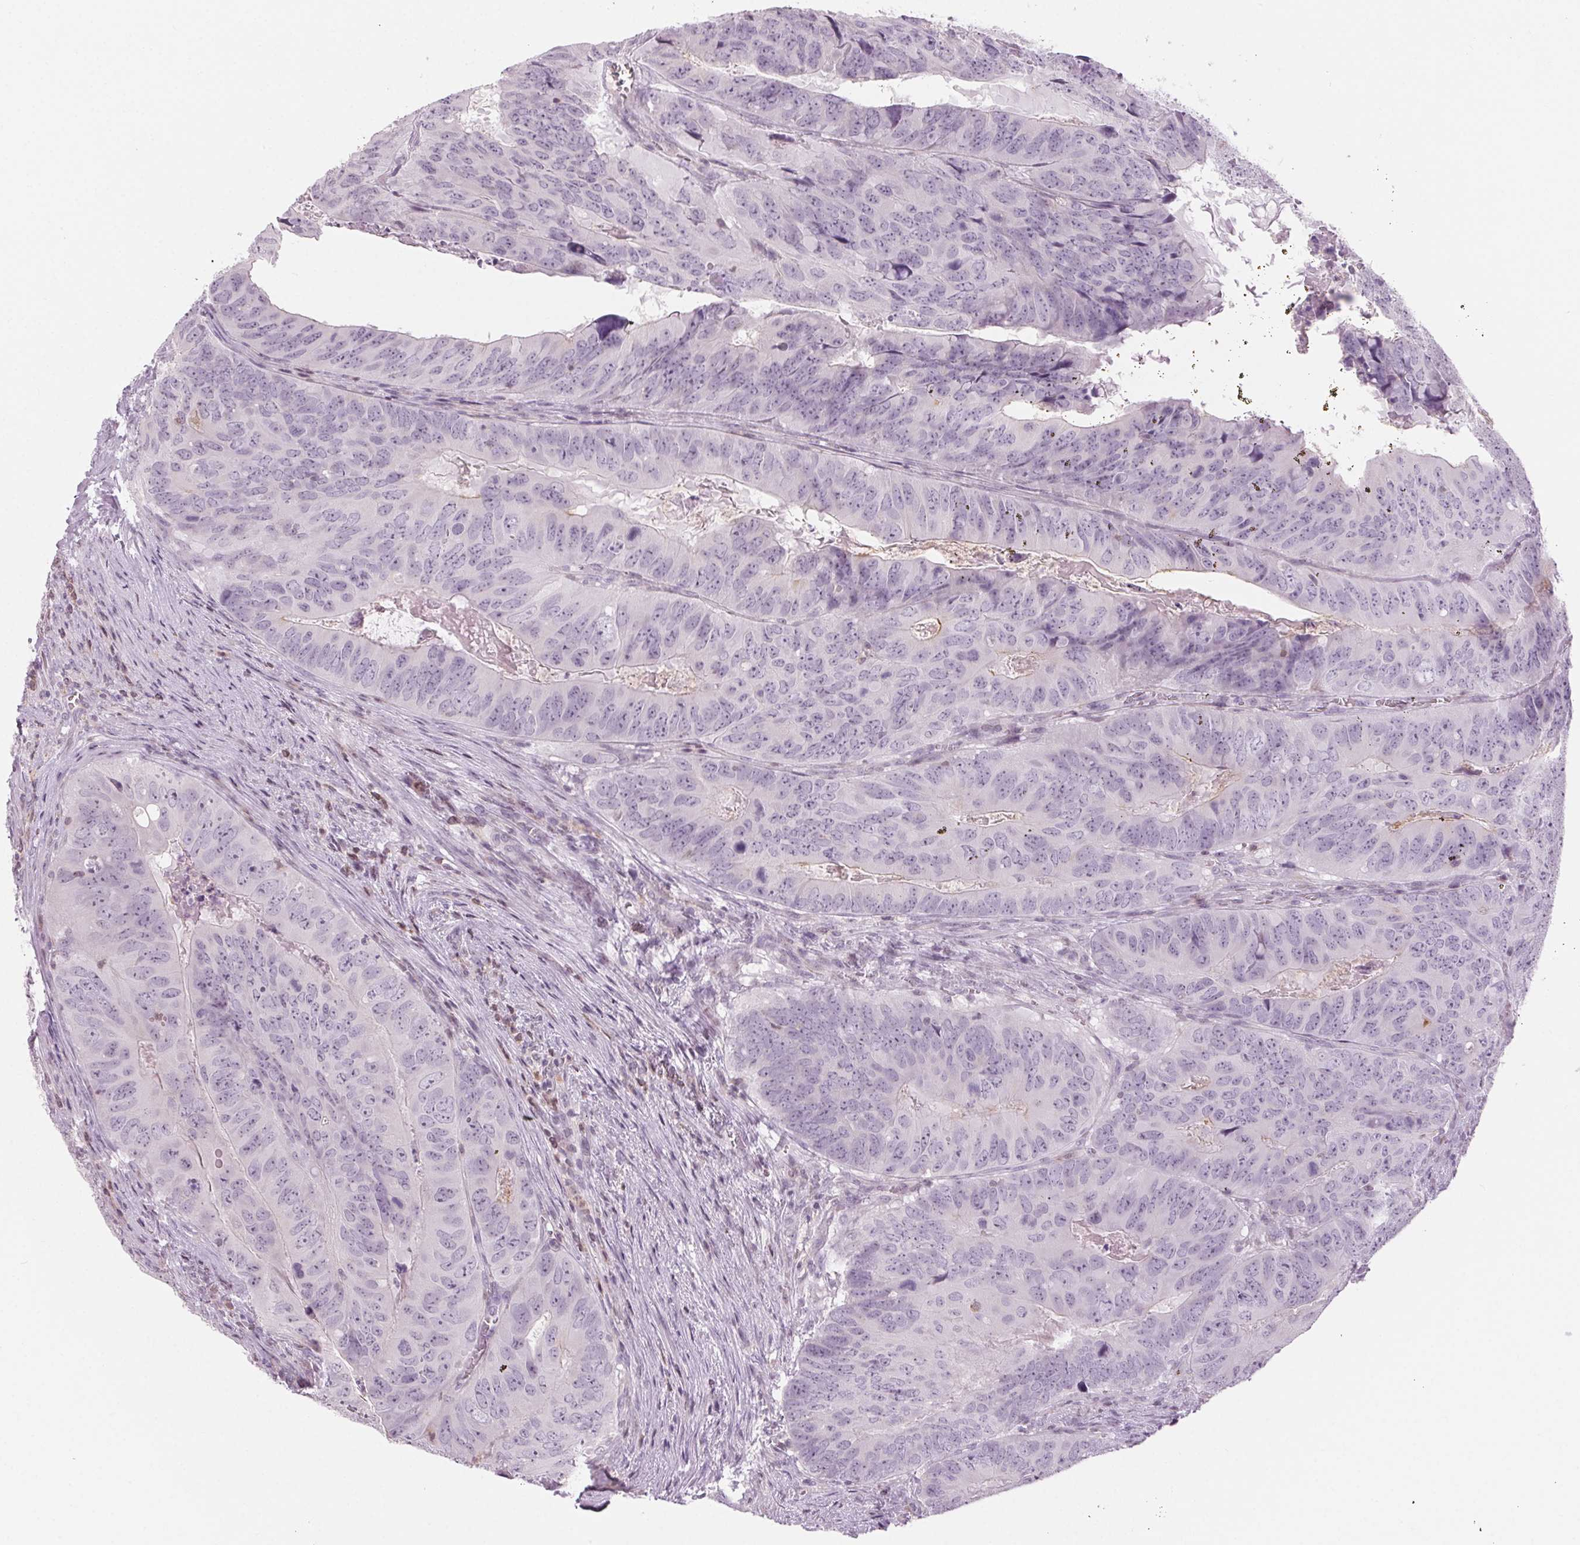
{"staining": {"intensity": "negative", "quantity": "none", "location": "none"}, "tissue": "colorectal cancer", "cell_type": "Tumor cells", "image_type": "cancer", "snomed": [{"axis": "morphology", "description": "Adenocarcinoma, NOS"}, {"axis": "topography", "description": "Colon"}], "caption": "Tumor cells are negative for protein expression in human colorectal adenocarcinoma. (Immunohistochemistry (ihc), brightfield microscopy, high magnification).", "gene": "SLC6A19", "patient": {"sex": "male", "age": 79}}